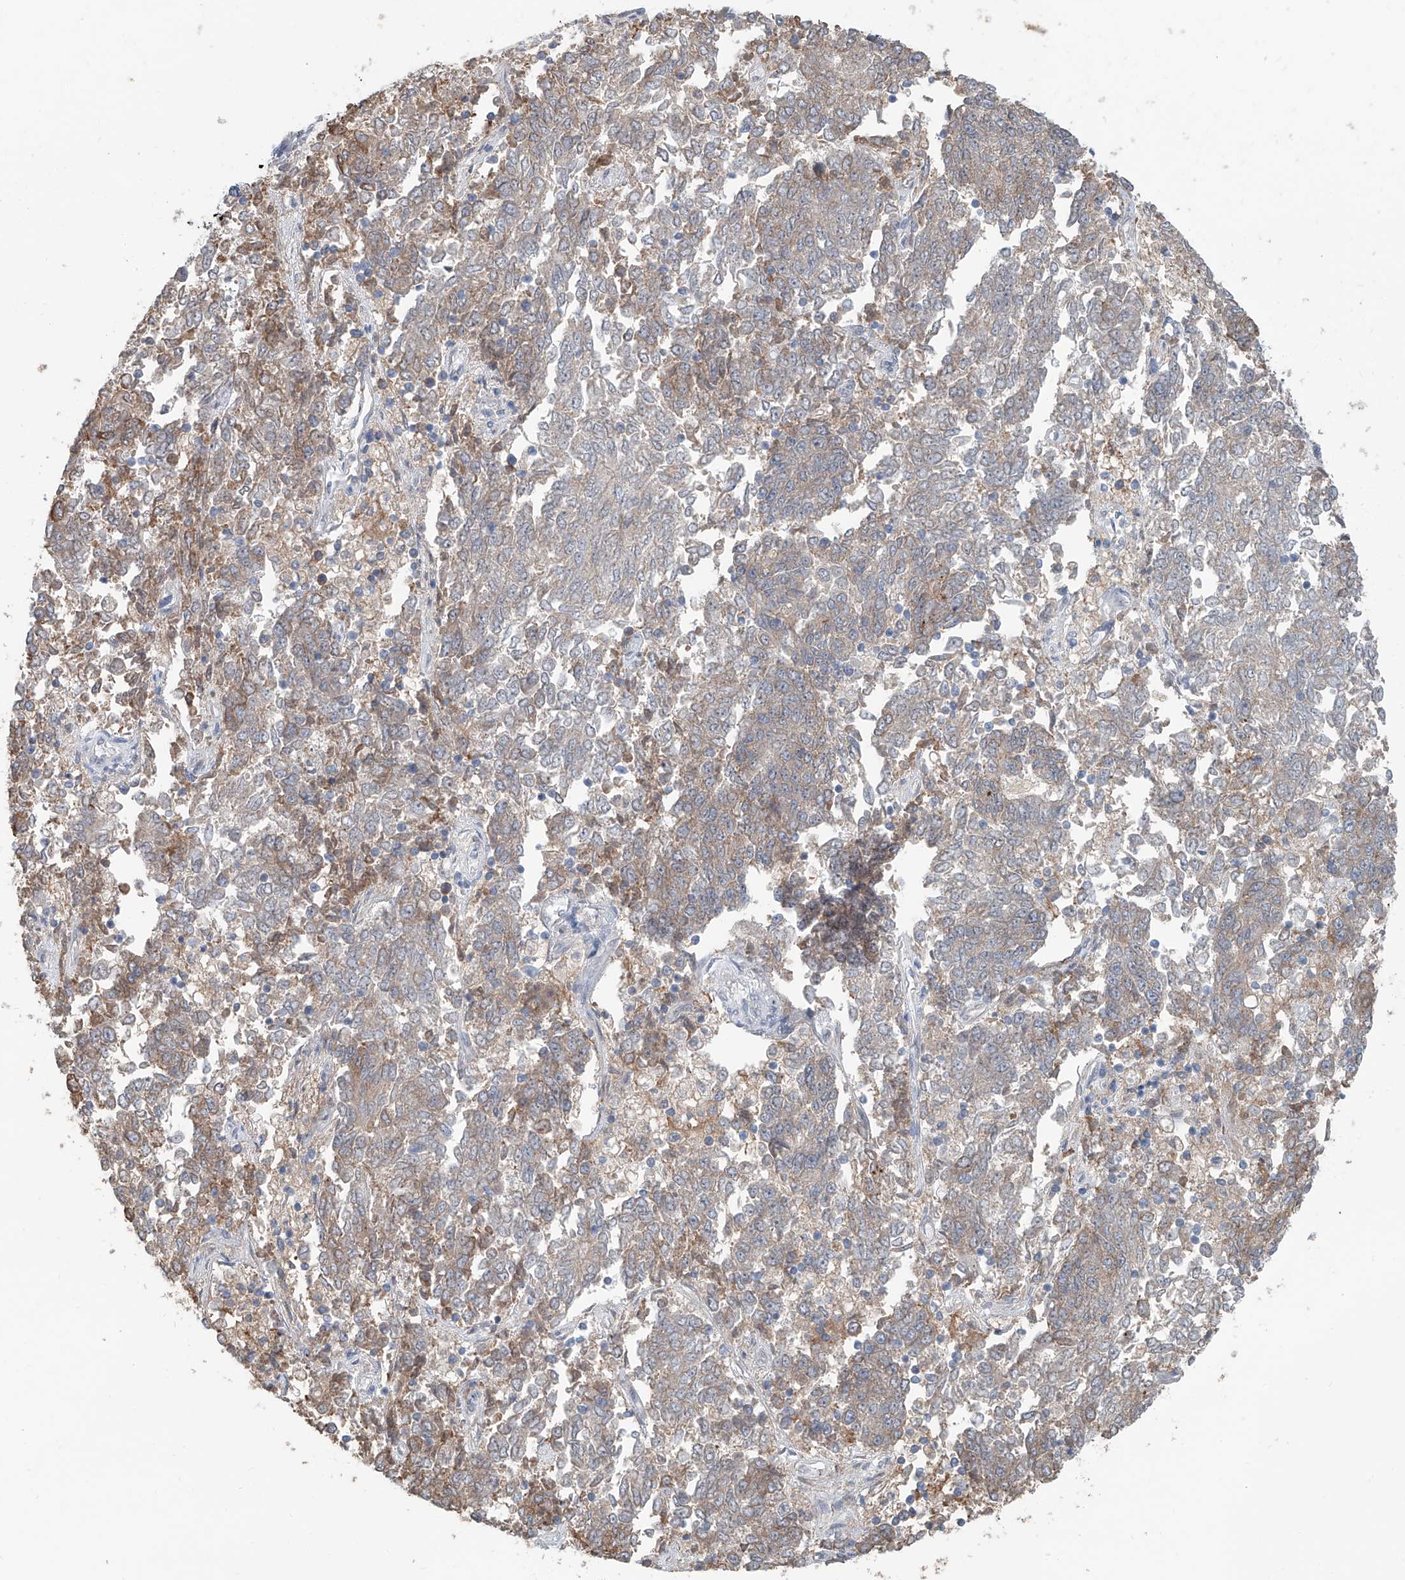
{"staining": {"intensity": "weak", "quantity": ">75%", "location": "cytoplasmic/membranous"}, "tissue": "endometrial cancer", "cell_type": "Tumor cells", "image_type": "cancer", "snomed": [{"axis": "morphology", "description": "Adenocarcinoma, NOS"}, {"axis": "topography", "description": "Endometrium"}], "caption": "Adenocarcinoma (endometrial) tissue shows weak cytoplasmic/membranous positivity in about >75% of tumor cells", "gene": "KCNK10", "patient": {"sex": "female", "age": 80}}